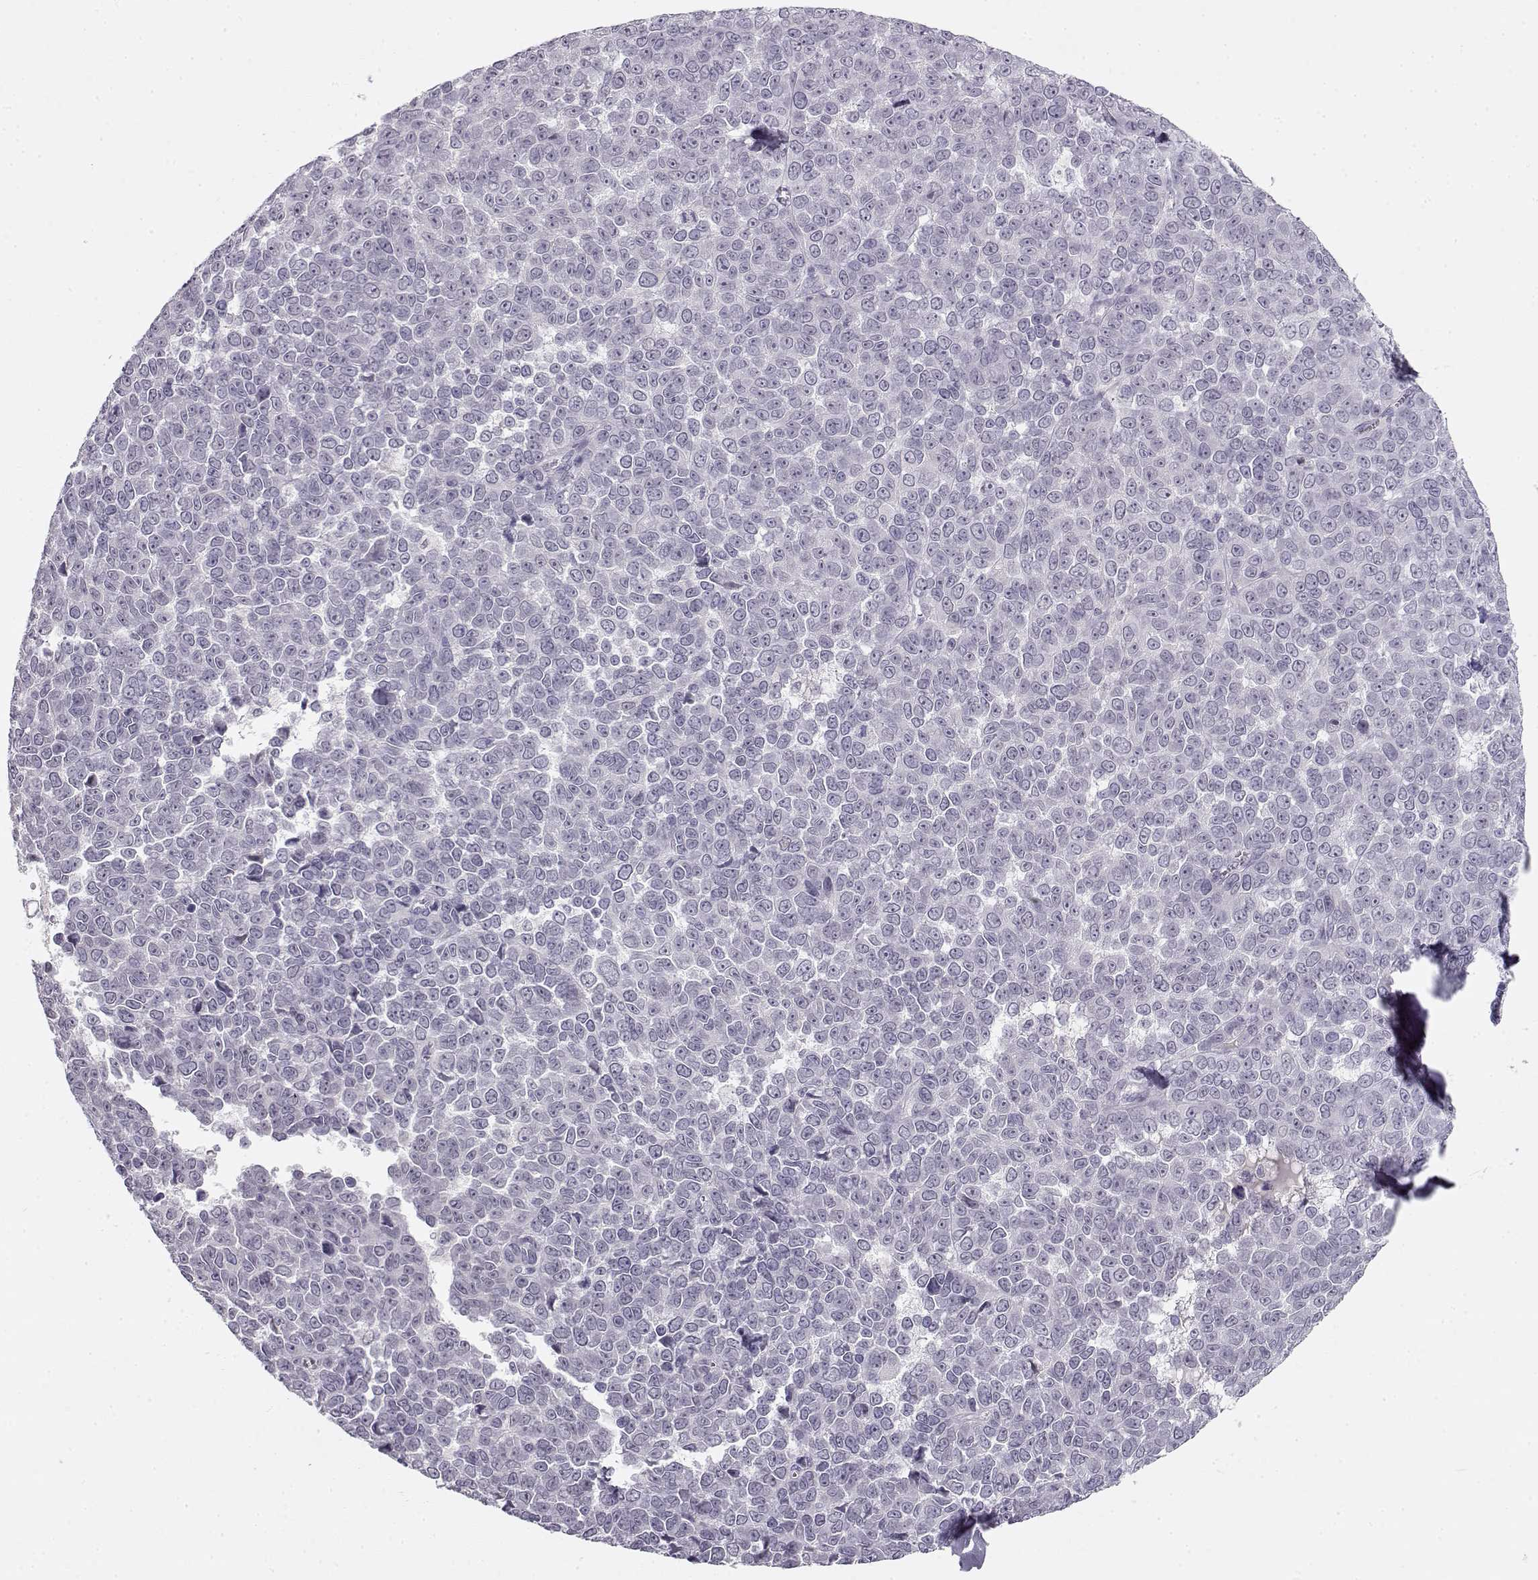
{"staining": {"intensity": "negative", "quantity": "none", "location": "none"}, "tissue": "melanoma", "cell_type": "Tumor cells", "image_type": "cancer", "snomed": [{"axis": "morphology", "description": "Malignant melanoma, NOS"}, {"axis": "topography", "description": "Skin"}], "caption": "High magnification brightfield microscopy of melanoma stained with DAB (brown) and counterstained with hematoxylin (blue): tumor cells show no significant staining.", "gene": "IMPG1", "patient": {"sex": "female", "age": 95}}